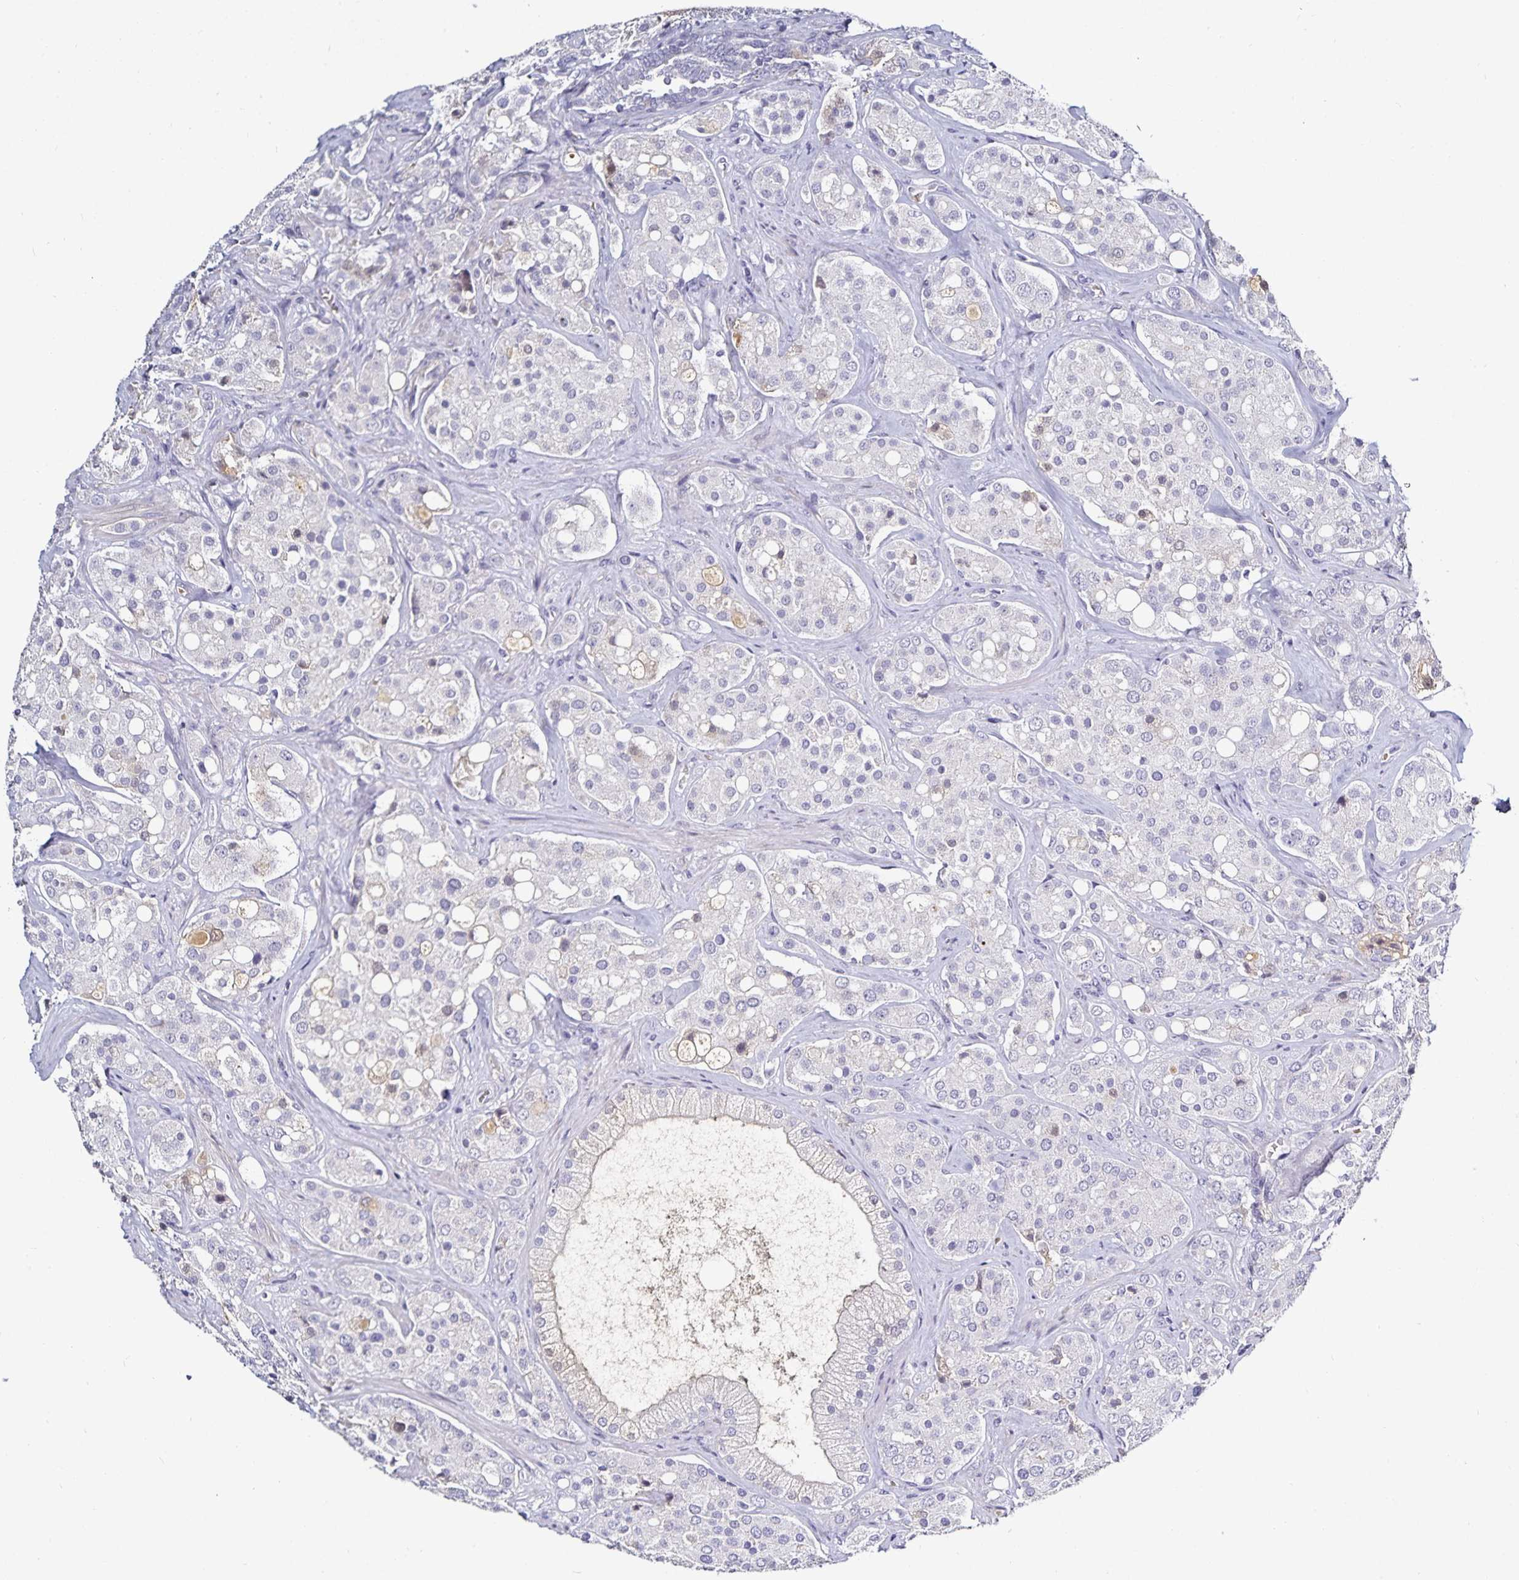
{"staining": {"intensity": "negative", "quantity": "none", "location": "none"}, "tissue": "prostate cancer", "cell_type": "Tumor cells", "image_type": "cancer", "snomed": [{"axis": "morphology", "description": "Adenocarcinoma, High grade"}, {"axis": "topography", "description": "Prostate"}], "caption": "IHC of prostate cancer (adenocarcinoma (high-grade)) demonstrates no expression in tumor cells.", "gene": "TTR", "patient": {"sex": "male", "age": 67}}